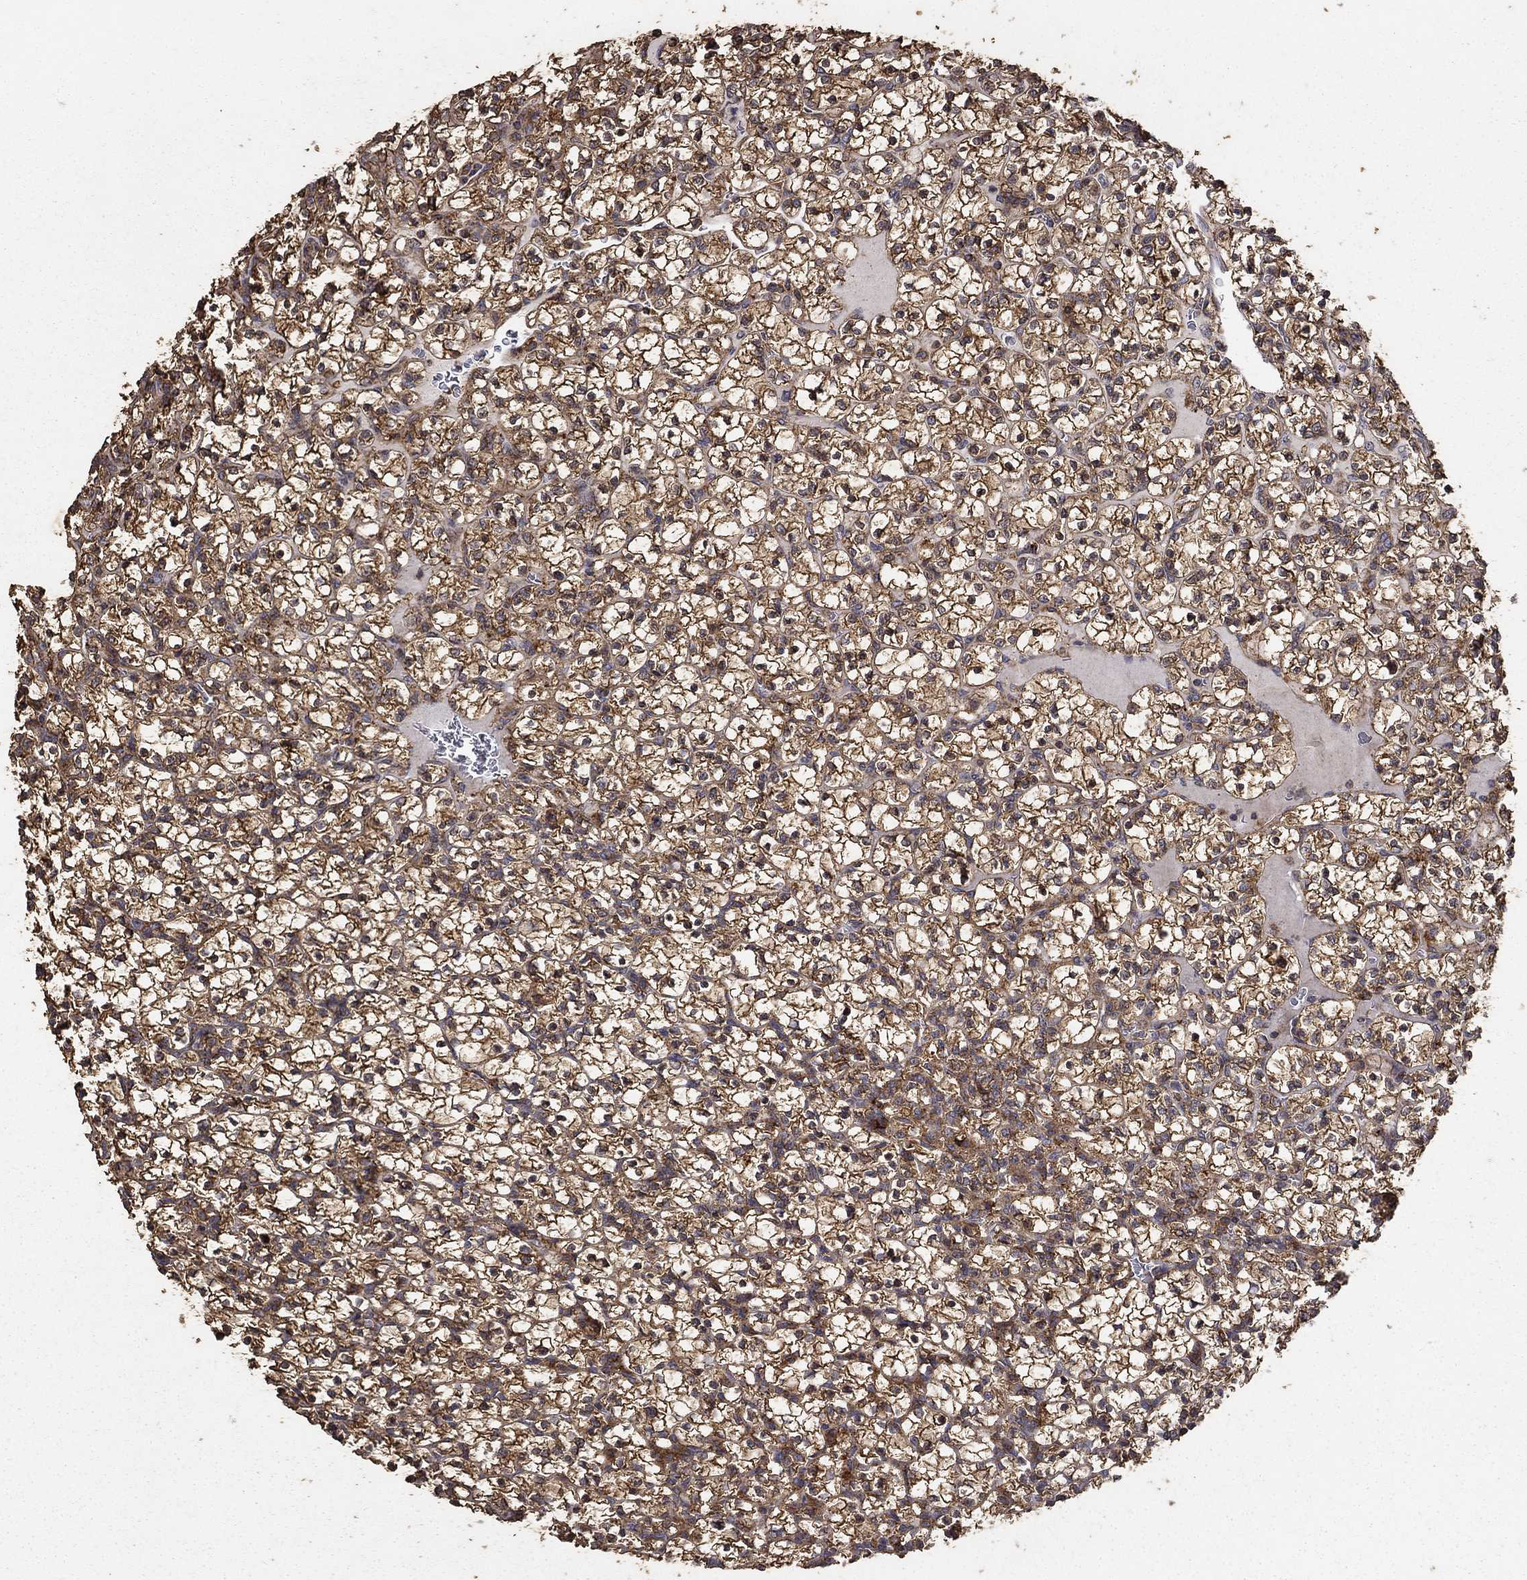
{"staining": {"intensity": "strong", "quantity": ">75%", "location": "cytoplasmic/membranous"}, "tissue": "renal cancer", "cell_type": "Tumor cells", "image_type": "cancer", "snomed": [{"axis": "morphology", "description": "Adenocarcinoma, NOS"}, {"axis": "topography", "description": "Kidney"}], "caption": "High-power microscopy captured an immunohistochemistry (IHC) histopathology image of renal adenocarcinoma, revealing strong cytoplasmic/membranous expression in approximately >75% of tumor cells.", "gene": "IFRD1", "patient": {"sex": "female", "age": 89}}